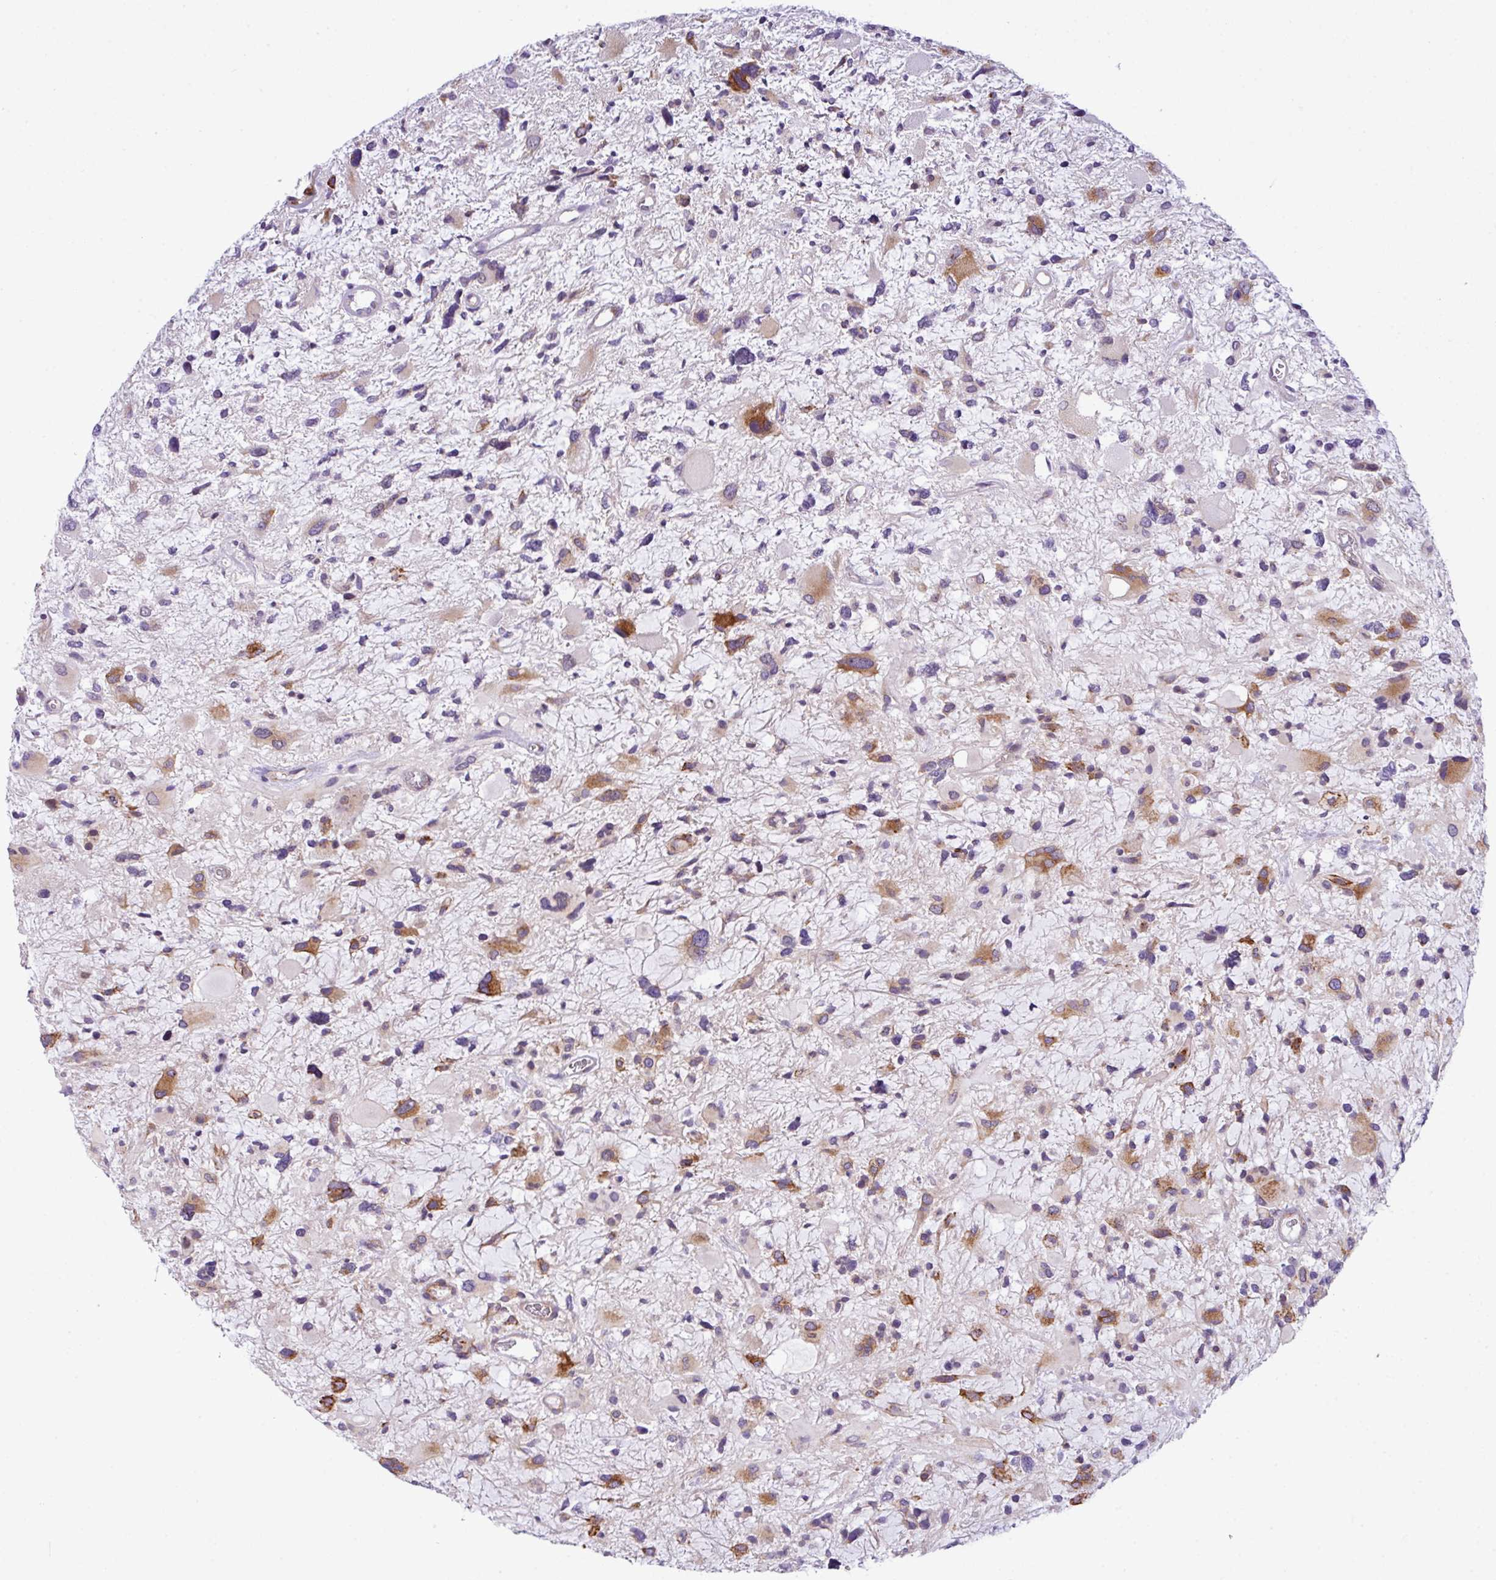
{"staining": {"intensity": "moderate", "quantity": "<25%", "location": "cytoplasmic/membranous"}, "tissue": "glioma", "cell_type": "Tumor cells", "image_type": "cancer", "snomed": [{"axis": "morphology", "description": "Glioma, malignant, High grade"}, {"axis": "topography", "description": "Brain"}], "caption": "Glioma stained with DAB immunohistochemistry (IHC) displays low levels of moderate cytoplasmic/membranous staining in about <25% of tumor cells. The staining was performed using DAB, with brown indicating positive protein expression. Nuclei are stained blue with hematoxylin.", "gene": "CFAP97", "patient": {"sex": "female", "age": 11}}